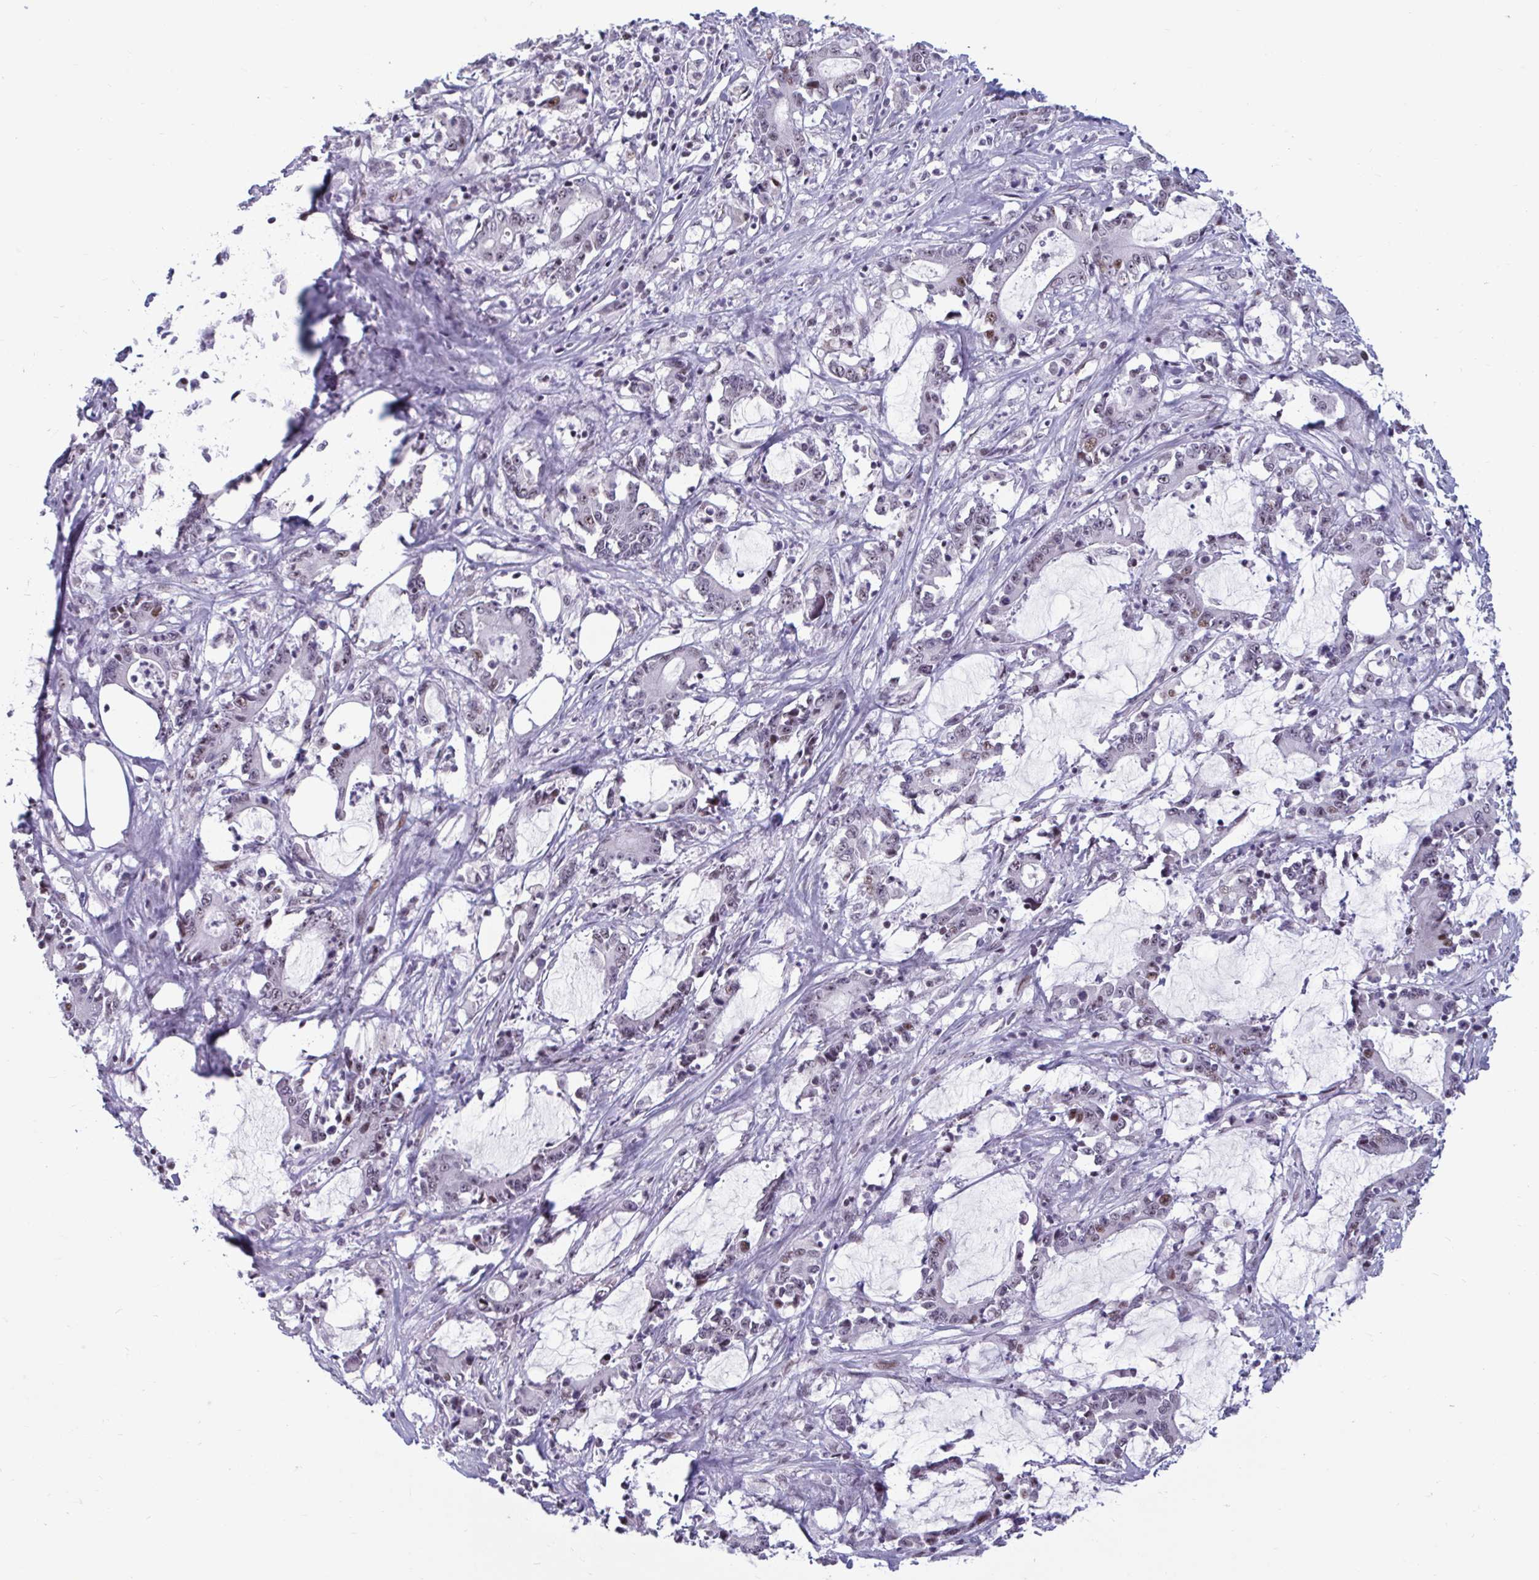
{"staining": {"intensity": "moderate", "quantity": "<25%", "location": "nuclear"}, "tissue": "stomach cancer", "cell_type": "Tumor cells", "image_type": "cancer", "snomed": [{"axis": "morphology", "description": "Adenocarcinoma, NOS"}, {"axis": "topography", "description": "Stomach, upper"}], "caption": "This is a histology image of IHC staining of stomach adenocarcinoma, which shows moderate expression in the nuclear of tumor cells.", "gene": "HSD17B6", "patient": {"sex": "male", "age": 68}}